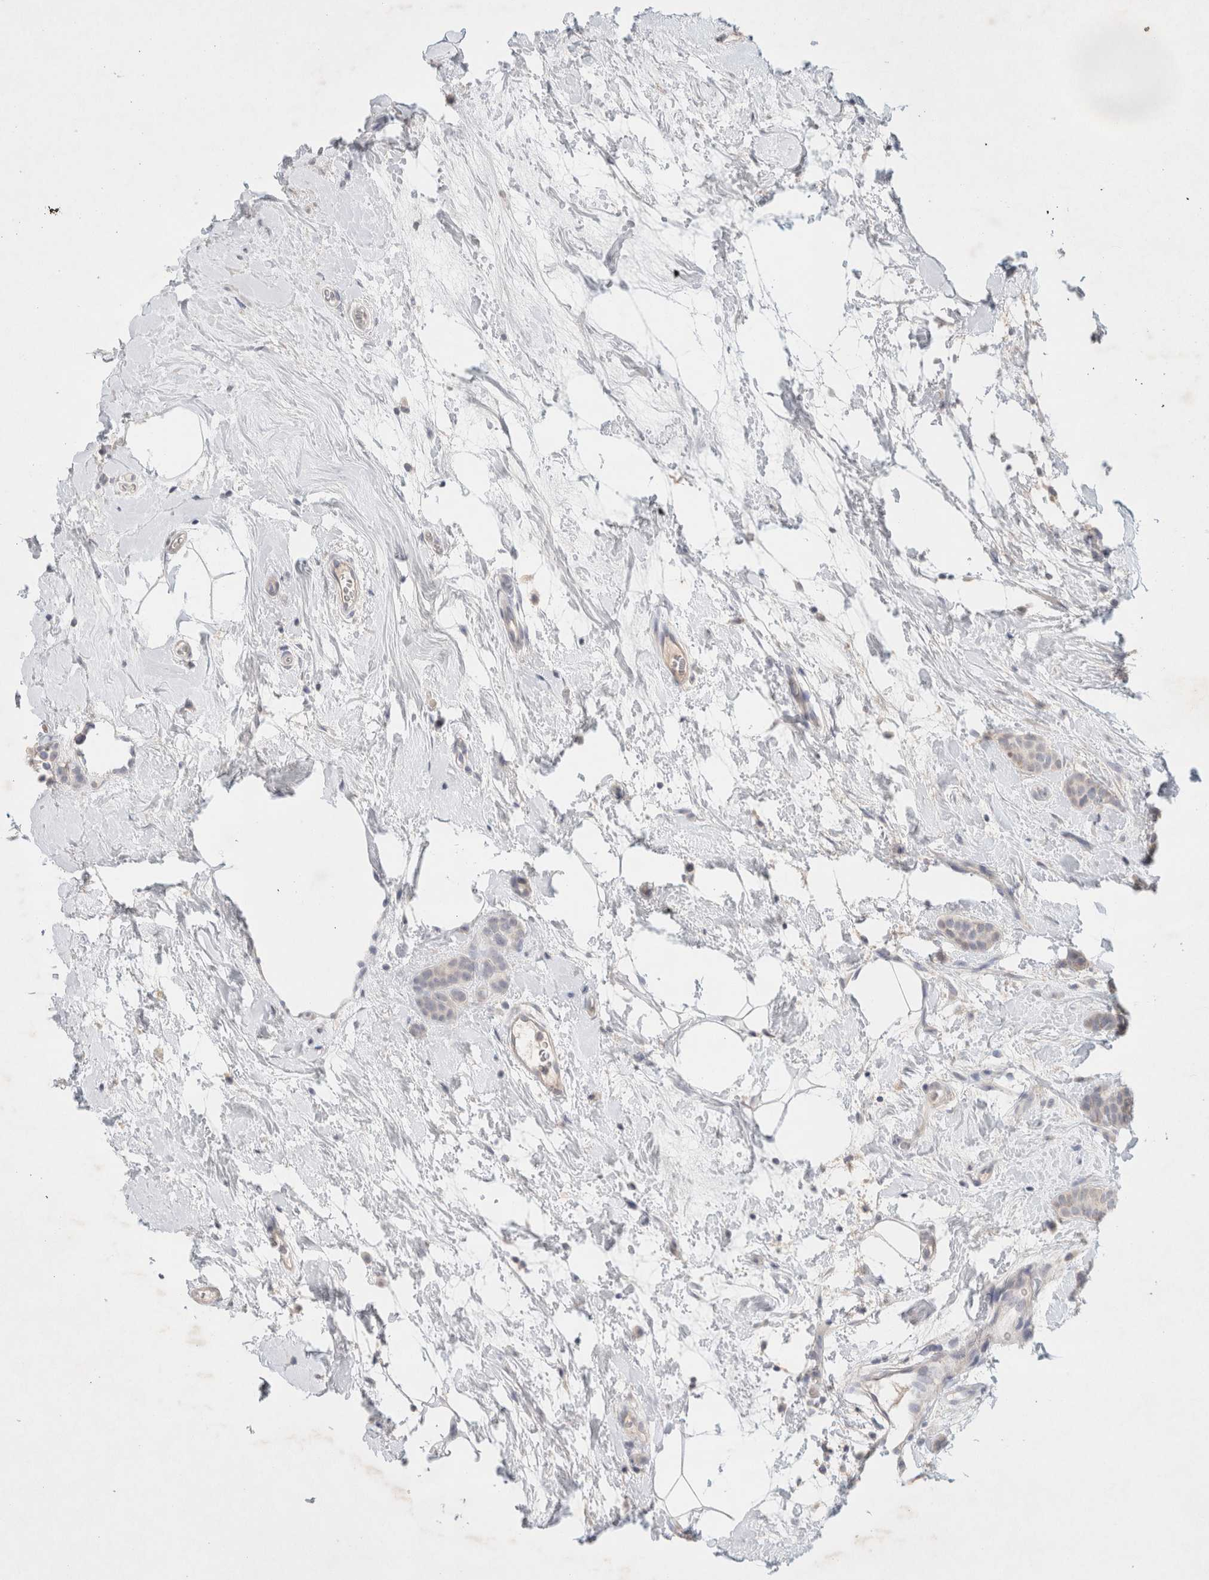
{"staining": {"intensity": "negative", "quantity": "none", "location": "none"}, "tissue": "breast cancer", "cell_type": "Tumor cells", "image_type": "cancer", "snomed": [{"axis": "morphology", "description": "Lobular carcinoma, in situ"}, {"axis": "morphology", "description": "Lobular carcinoma"}, {"axis": "topography", "description": "Breast"}], "caption": "Tumor cells are negative for brown protein staining in breast cancer (lobular carcinoma). Nuclei are stained in blue.", "gene": "MPP2", "patient": {"sex": "female", "age": 41}}